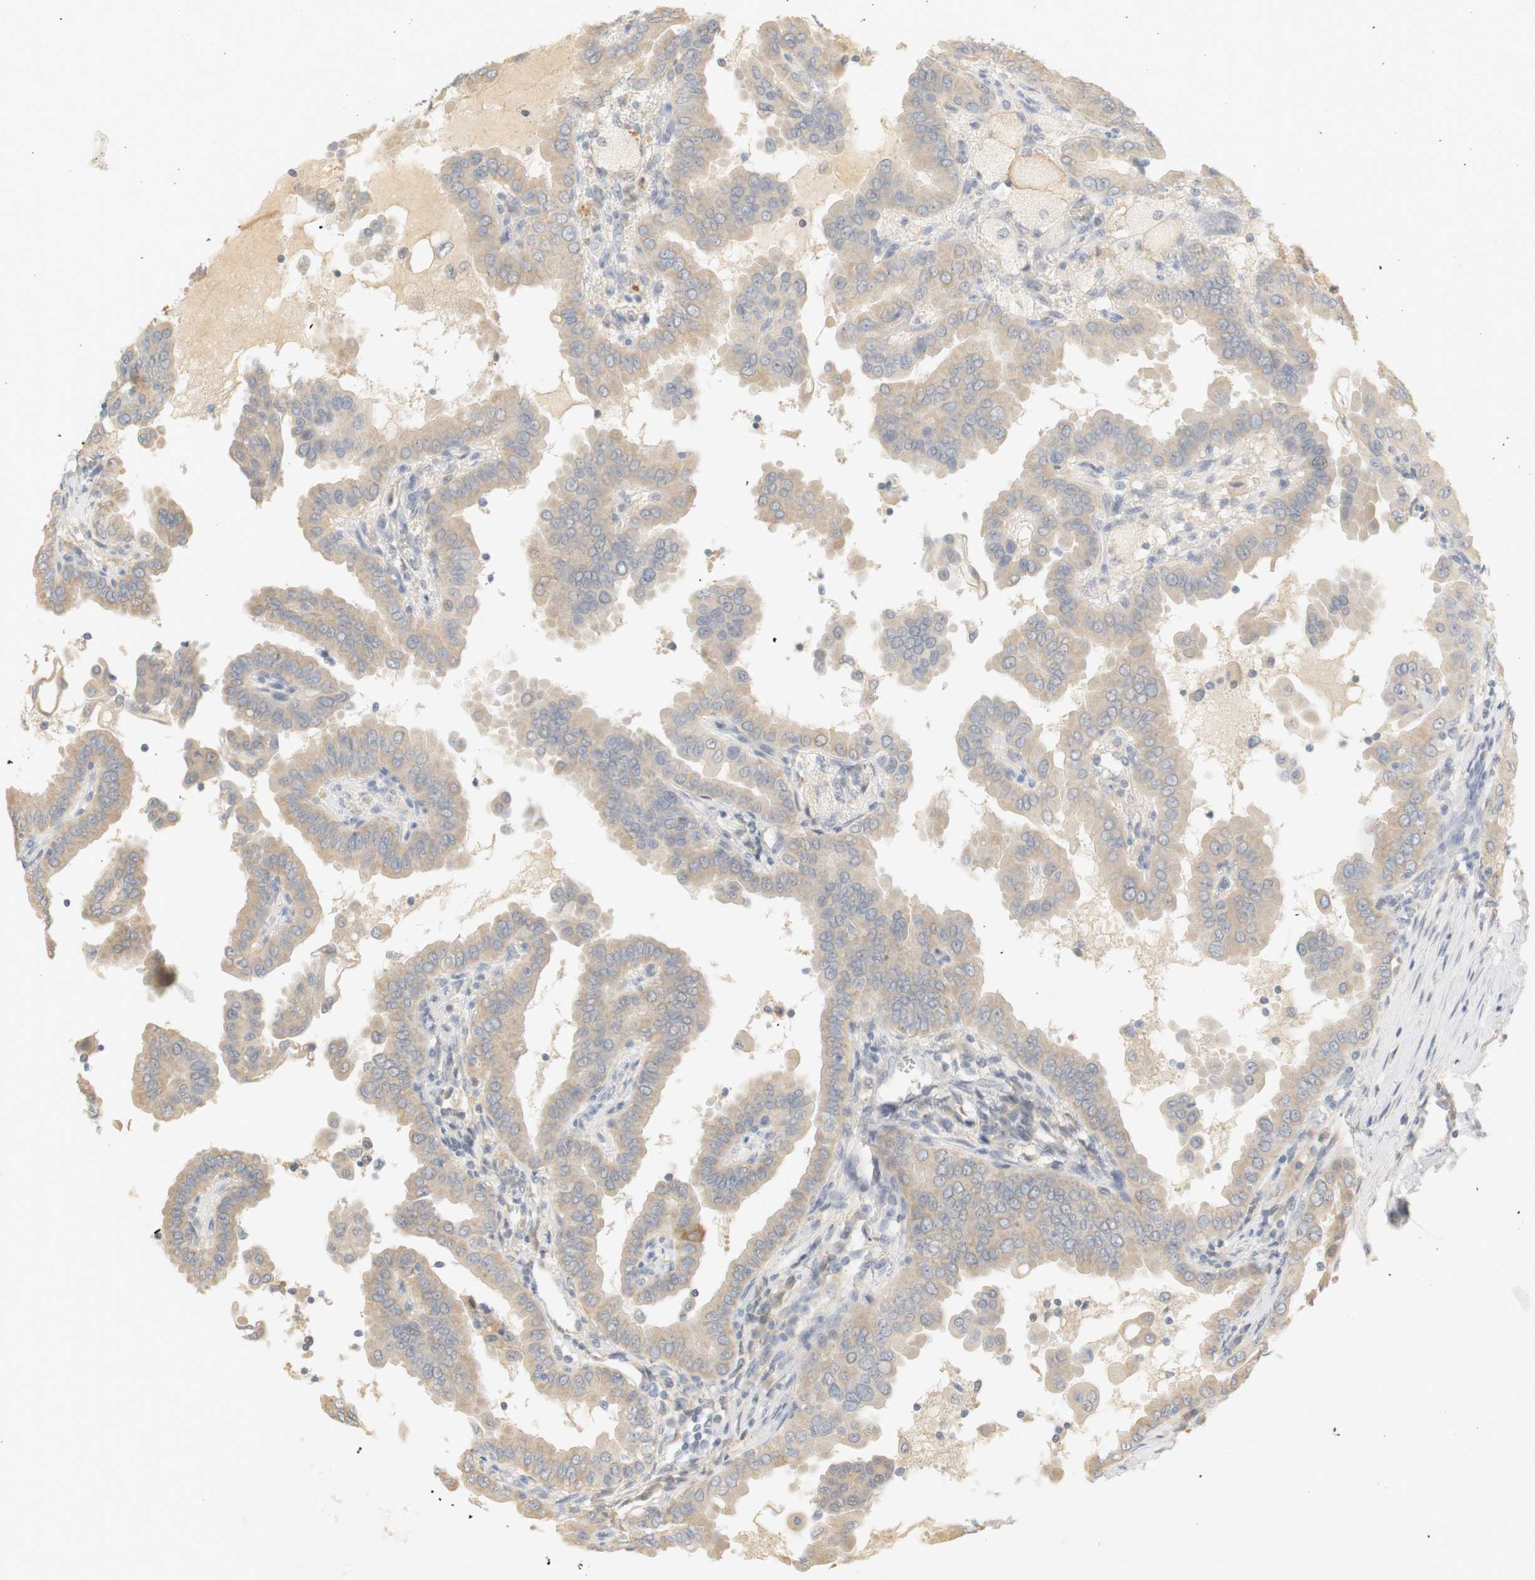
{"staining": {"intensity": "weak", "quantity": ">75%", "location": "cytoplasmic/membranous"}, "tissue": "thyroid cancer", "cell_type": "Tumor cells", "image_type": "cancer", "snomed": [{"axis": "morphology", "description": "Papillary adenocarcinoma, NOS"}, {"axis": "topography", "description": "Thyroid gland"}], "caption": "The immunohistochemical stain highlights weak cytoplasmic/membranous staining in tumor cells of thyroid papillary adenocarcinoma tissue.", "gene": "RTN3", "patient": {"sex": "male", "age": 33}}